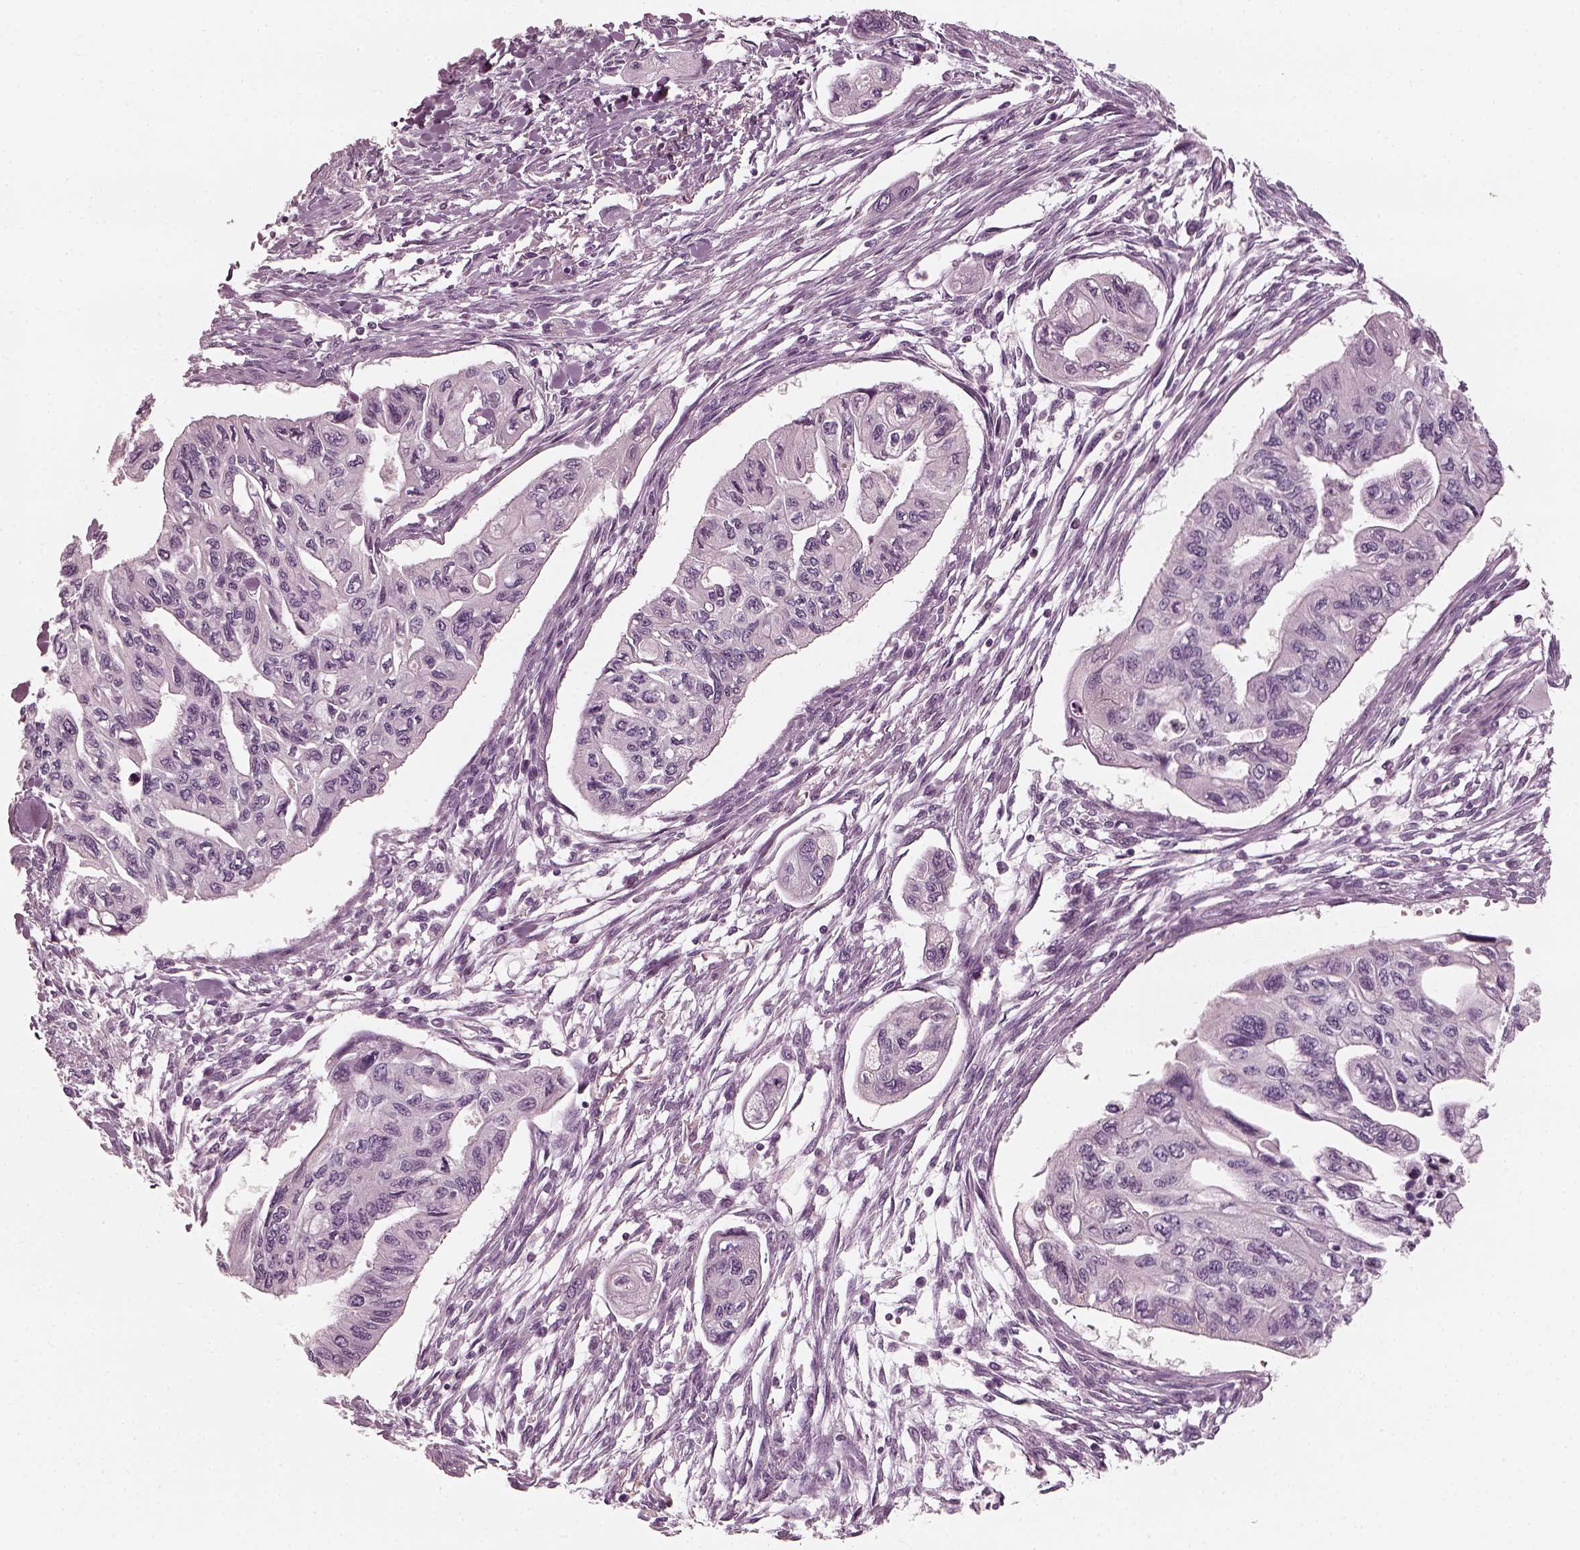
{"staining": {"intensity": "negative", "quantity": "none", "location": "none"}, "tissue": "pancreatic cancer", "cell_type": "Tumor cells", "image_type": "cancer", "snomed": [{"axis": "morphology", "description": "Adenocarcinoma, NOS"}, {"axis": "topography", "description": "Pancreas"}], "caption": "Immunohistochemistry histopathology image of neoplastic tissue: adenocarcinoma (pancreatic) stained with DAB (3,3'-diaminobenzidine) displays no significant protein positivity in tumor cells.", "gene": "CNTN1", "patient": {"sex": "female", "age": 76}}